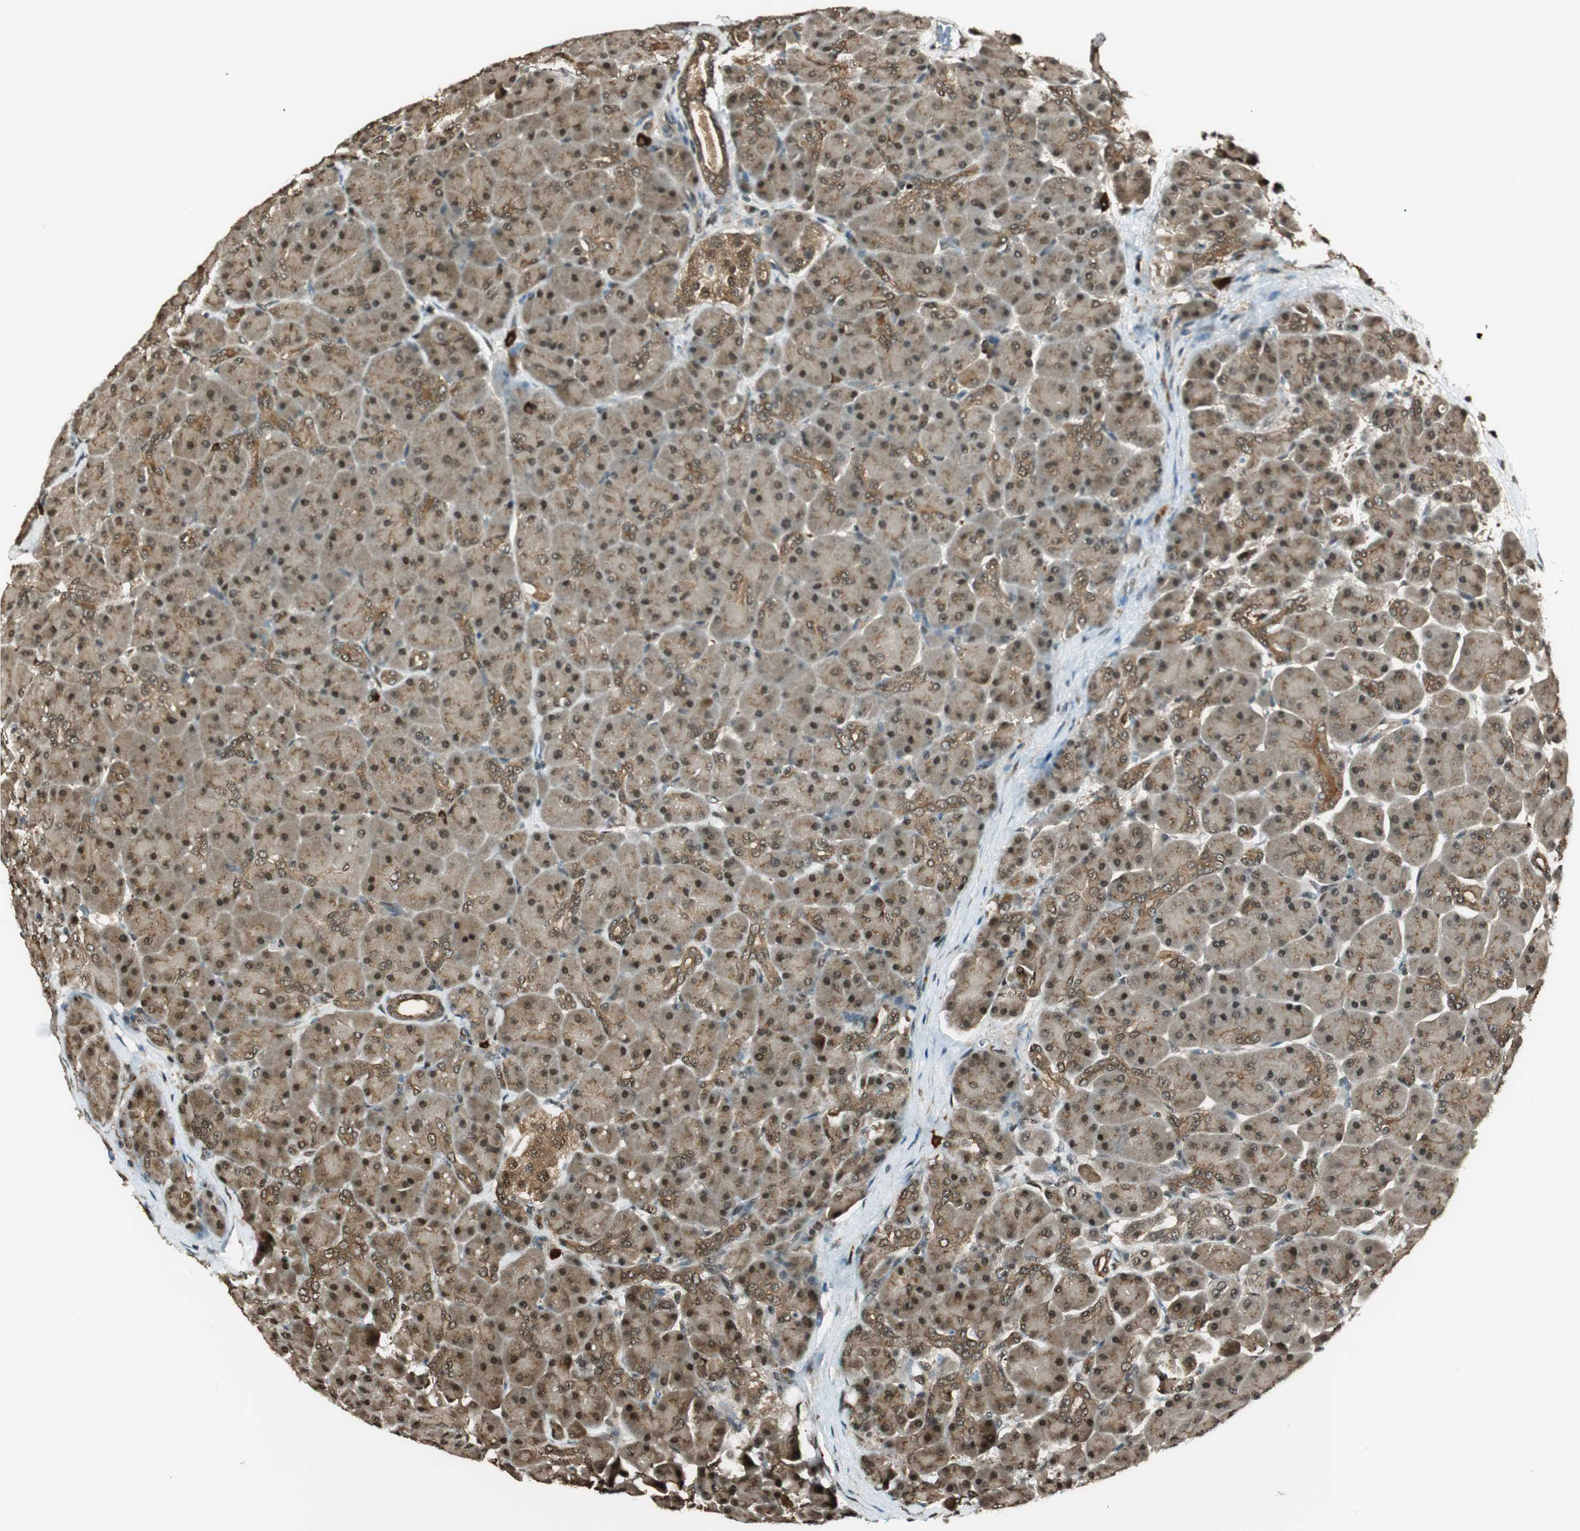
{"staining": {"intensity": "strong", "quantity": ">75%", "location": "cytoplasmic/membranous,nuclear"}, "tissue": "pancreas", "cell_type": "Exocrine glandular cells", "image_type": "normal", "snomed": [{"axis": "morphology", "description": "Normal tissue, NOS"}, {"axis": "topography", "description": "Pancreas"}], "caption": "A high amount of strong cytoplasmic/membranous,nuclear positivity is identified in approximately >75% of exocrine glandular cells in unremarkable pancreas. Immunohistochemistry stains the protein of interest in brown and the nuclei are stained blue.", "gene": "ENSG00000268870", "patient": {"sex": "male", "age": 66}}